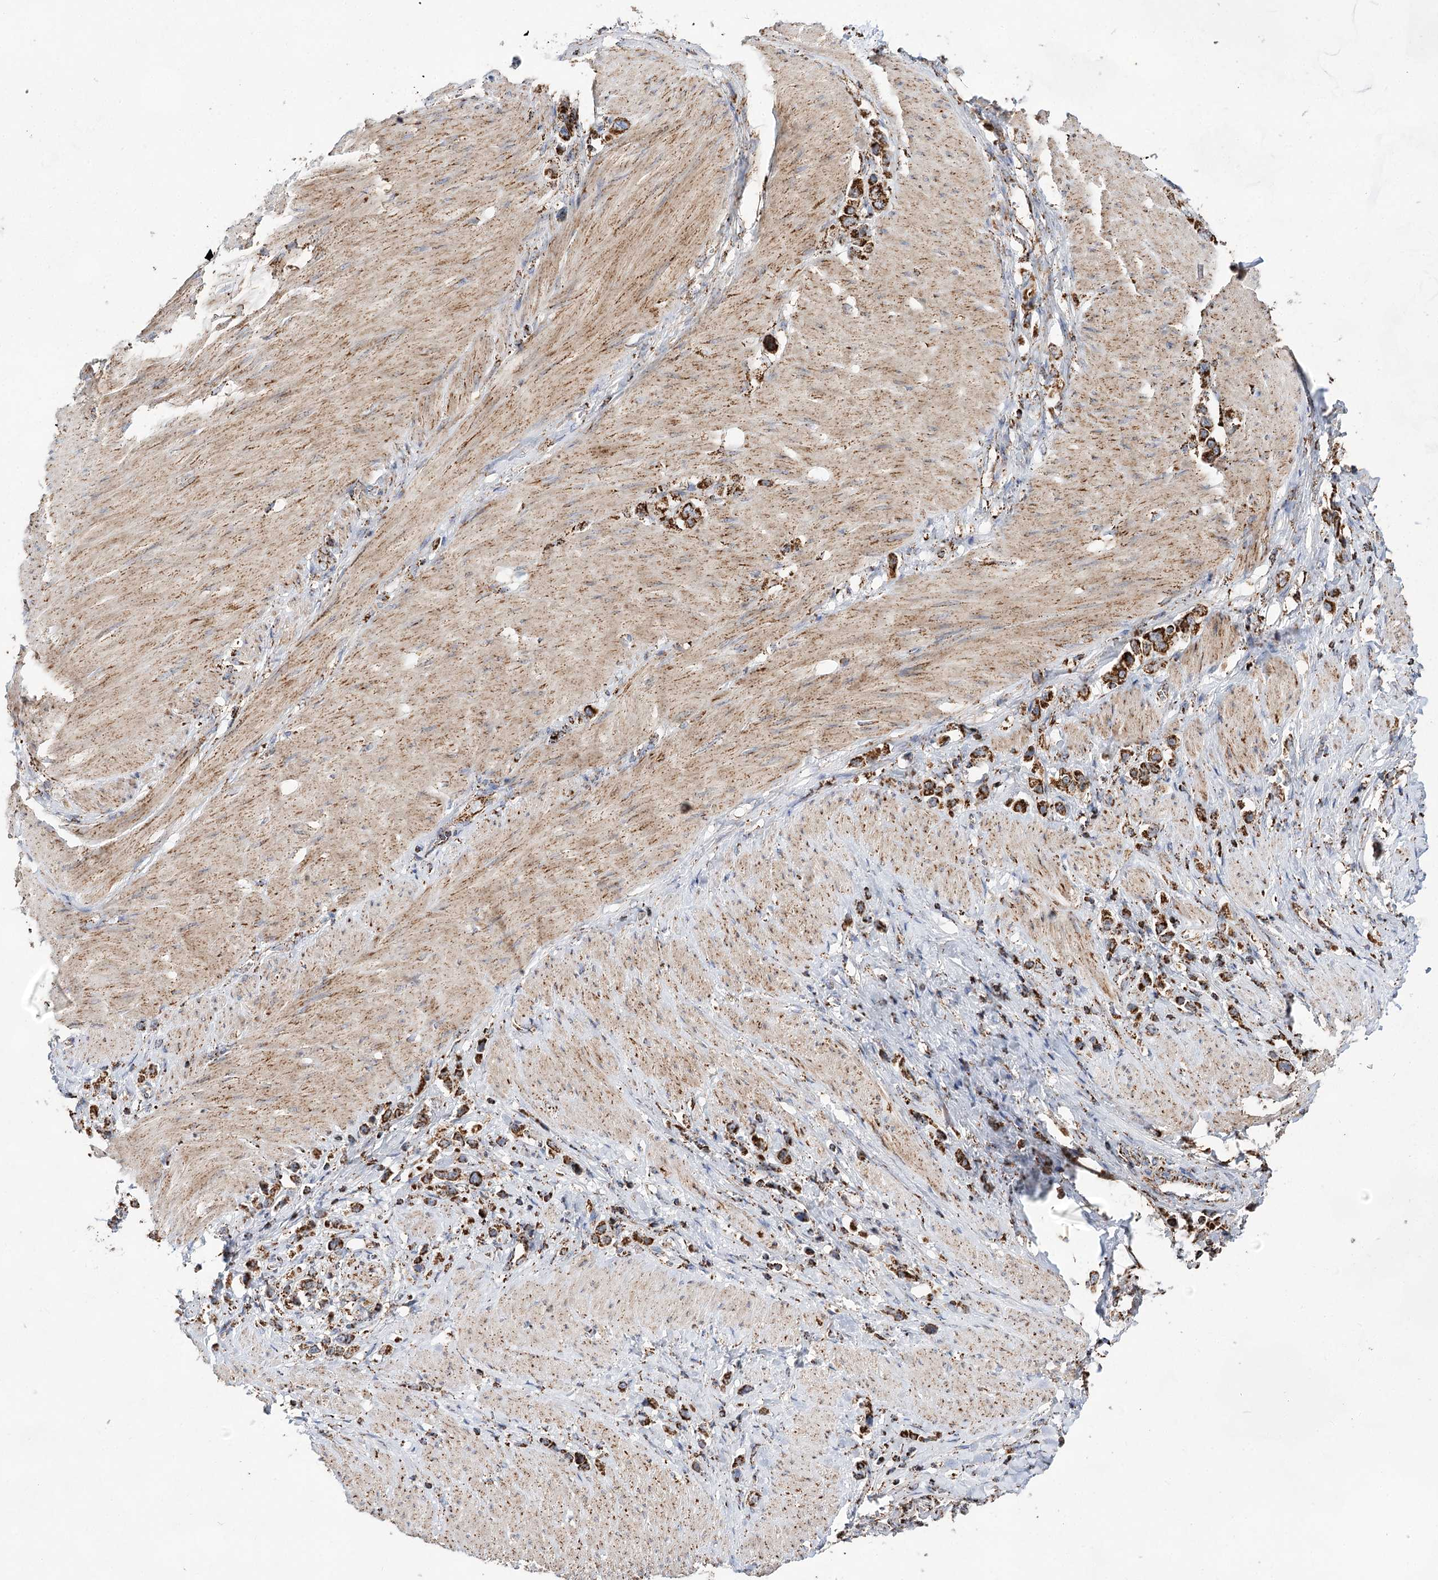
{"staining": {"intensity": "strong", "quantity": ">75%", "location": "cytoplasmic/membranous"}, "tissue": "stomach cancer", "cell_type": "Tumor cells", "image_type": "cancer", "snomed": [{"axis": "morphology", "description": "Normal tissue, NOS"}, {"axis": "morphology", "description": "Adenocarcinoma, NOS"}, {"axis": "topography", "description": "Stomach, upper"}, {"axis": "topography", "description": "Stomach"}], "caption": "The photomicrograph reveals a brown stain indicating the presence of a protein in the cytoplasmic/membranous of tumor cells in stomach cancer (adenocarcinoma). The staining was performed using DAB to visualize the protein expression in brown, while the nuclei were stained in blue with hematoxylin (Magnification: 20x).", "gene": "NADK2", "patient": {"sex": "female", "age": 65}}